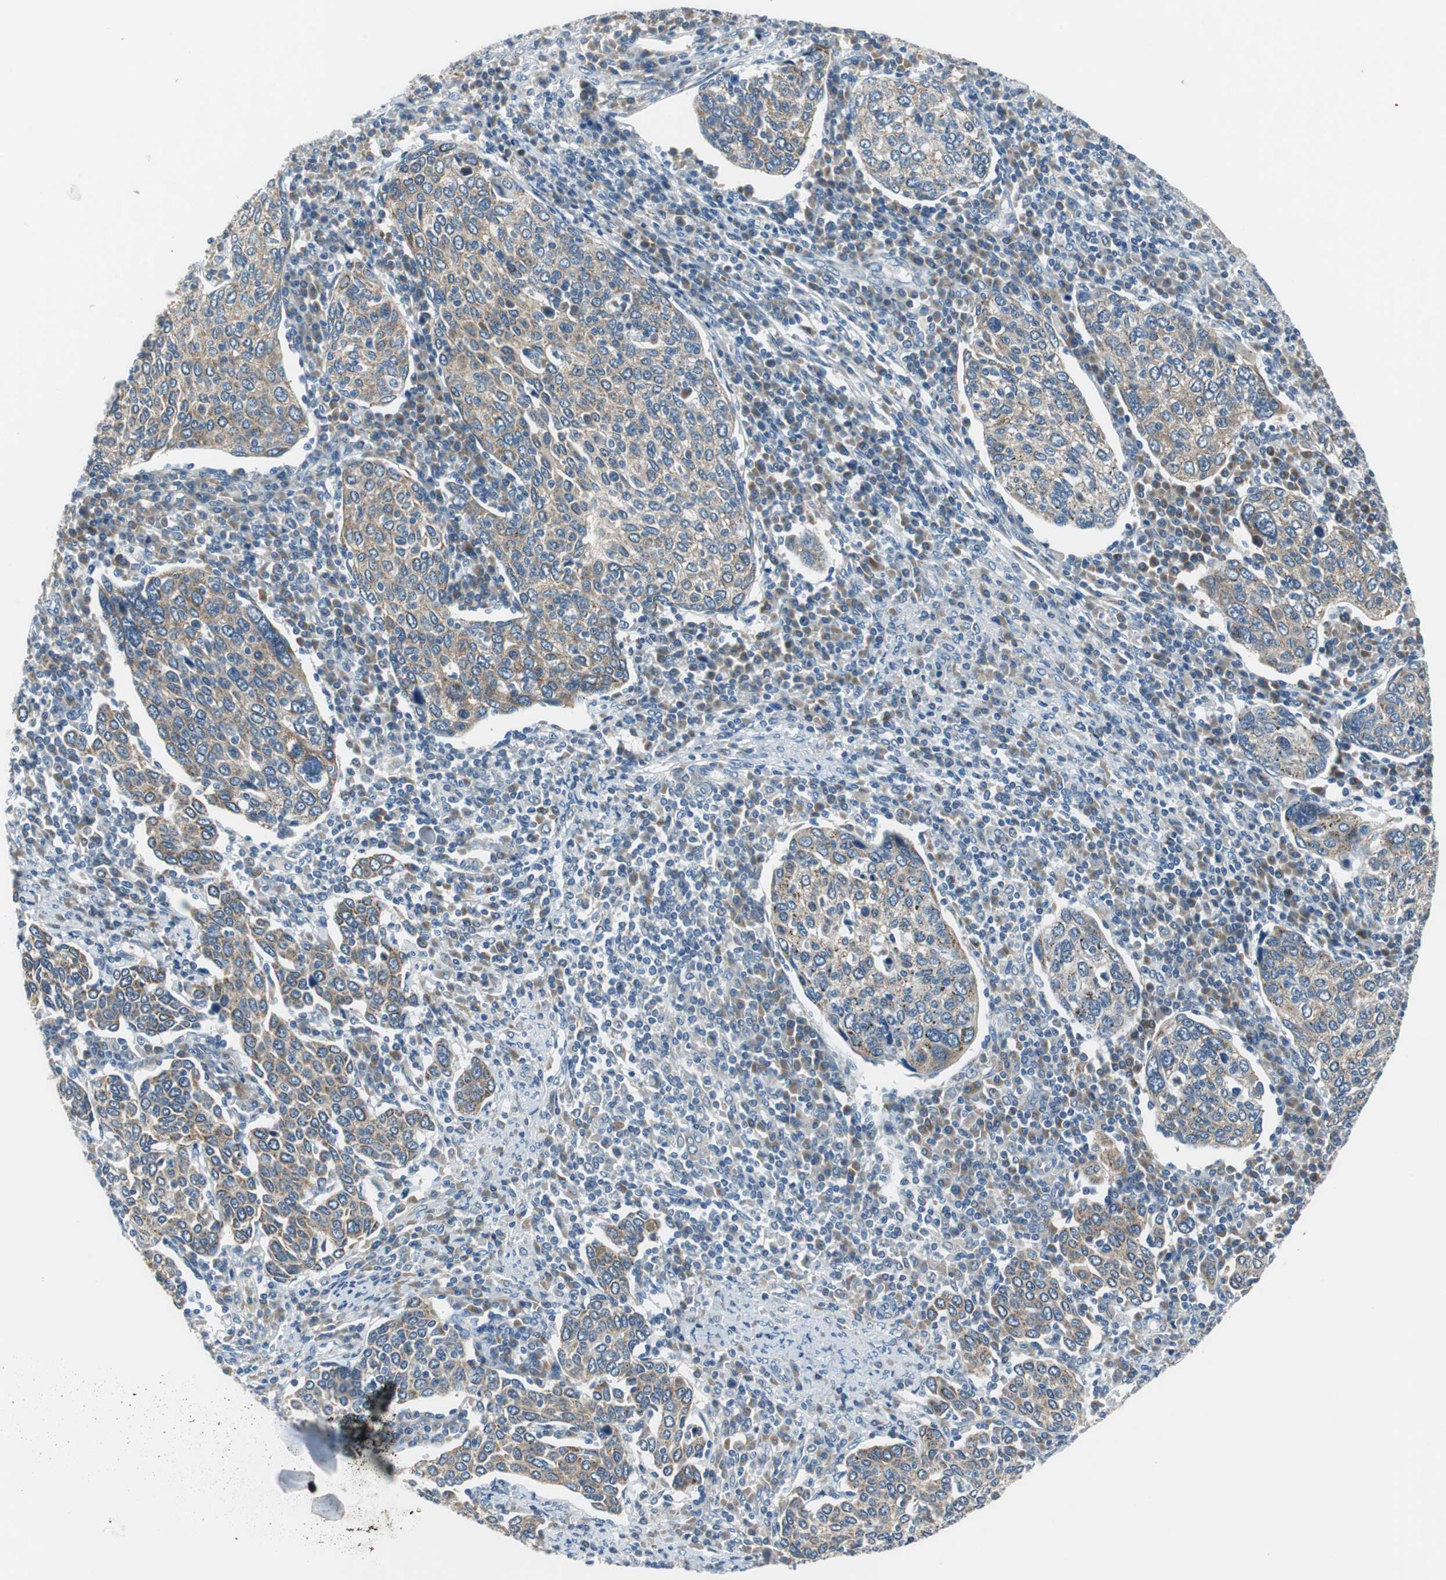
{"staining": {"intensity": "moderate", "quantity": ">75%", "location": "cytoplasmic/membranous"}, "tissue": "cervical cancer", "cell_type": "Tumor cells", "image_type": "cancer", "snomed": [{"axis": "morphology", "description": "Squamous cell carcinoma, NOS"}, {"axis": "topography", "description": "Cervix"}], "caption": "Cervical squamous cell carcinoma stained with DAB (3,3'-diaminobenzidine) IHC shows medium levels of moderate cytoplasmic/membranous positivity in about >75% of tumor cells. (DAB IHC, brown staining for protein, blue staining for nuclei).", "gene": "PLAA", "patient": {"sex": "female", "age": 40}}